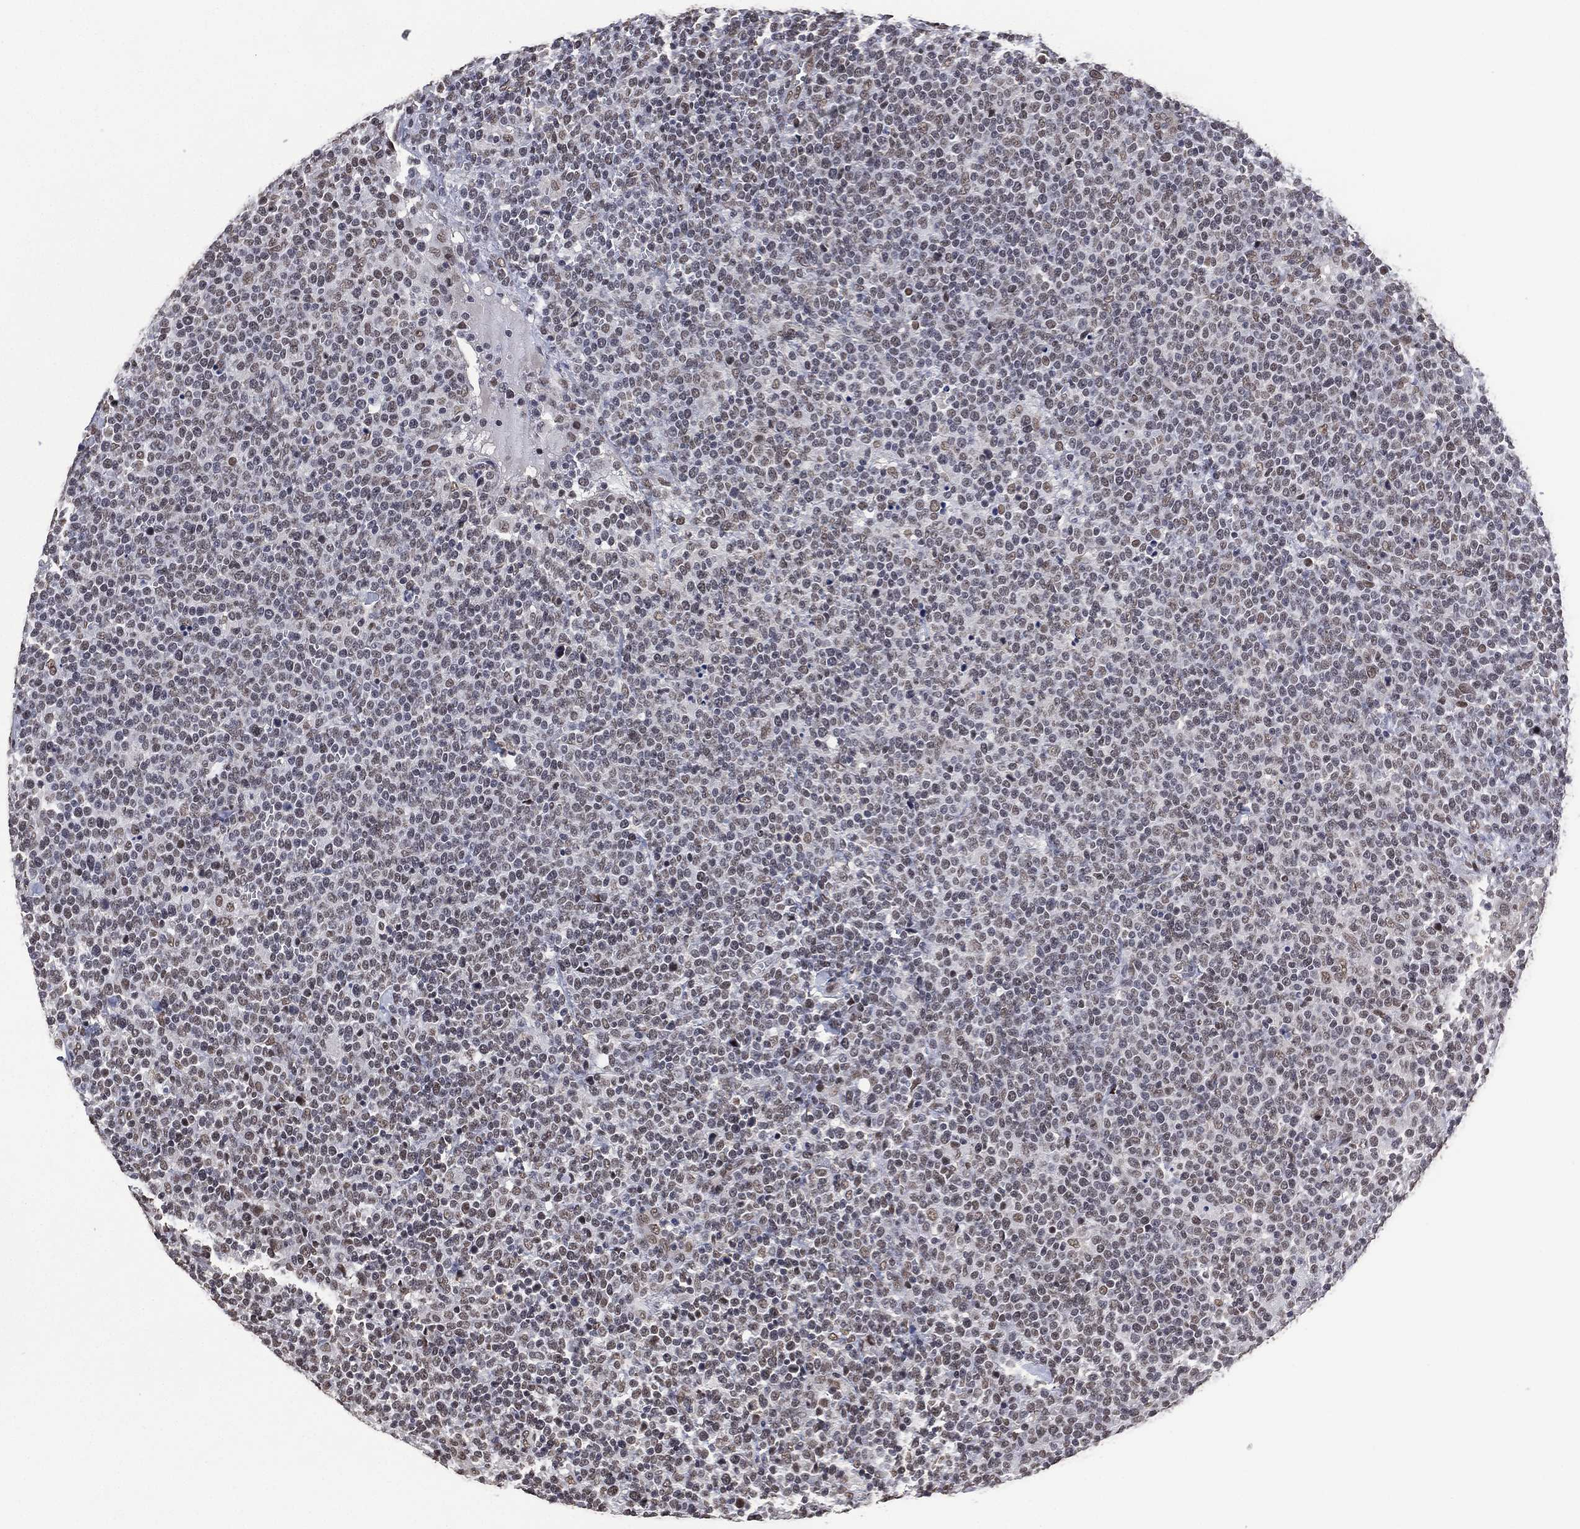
{"staining": {"intensity": "negative", "quantity": "none", "location": "none"}, "tissue": "lymphoma", "cell_type": "Tumor cells", "image_type": "cancer", "snomed": [{"axis": "morphology", "description": "Malignant lymphoma, non-Hodgkin's type, High grade"}, {"axis": "topography", "description": "Lymph node"}], "caption": "Lymphoma was stained to show a protein in brown. There is no significant staining in tumor cells.", "gene": "EHMT1", "patient": {"sex": "male", "age": 61}}